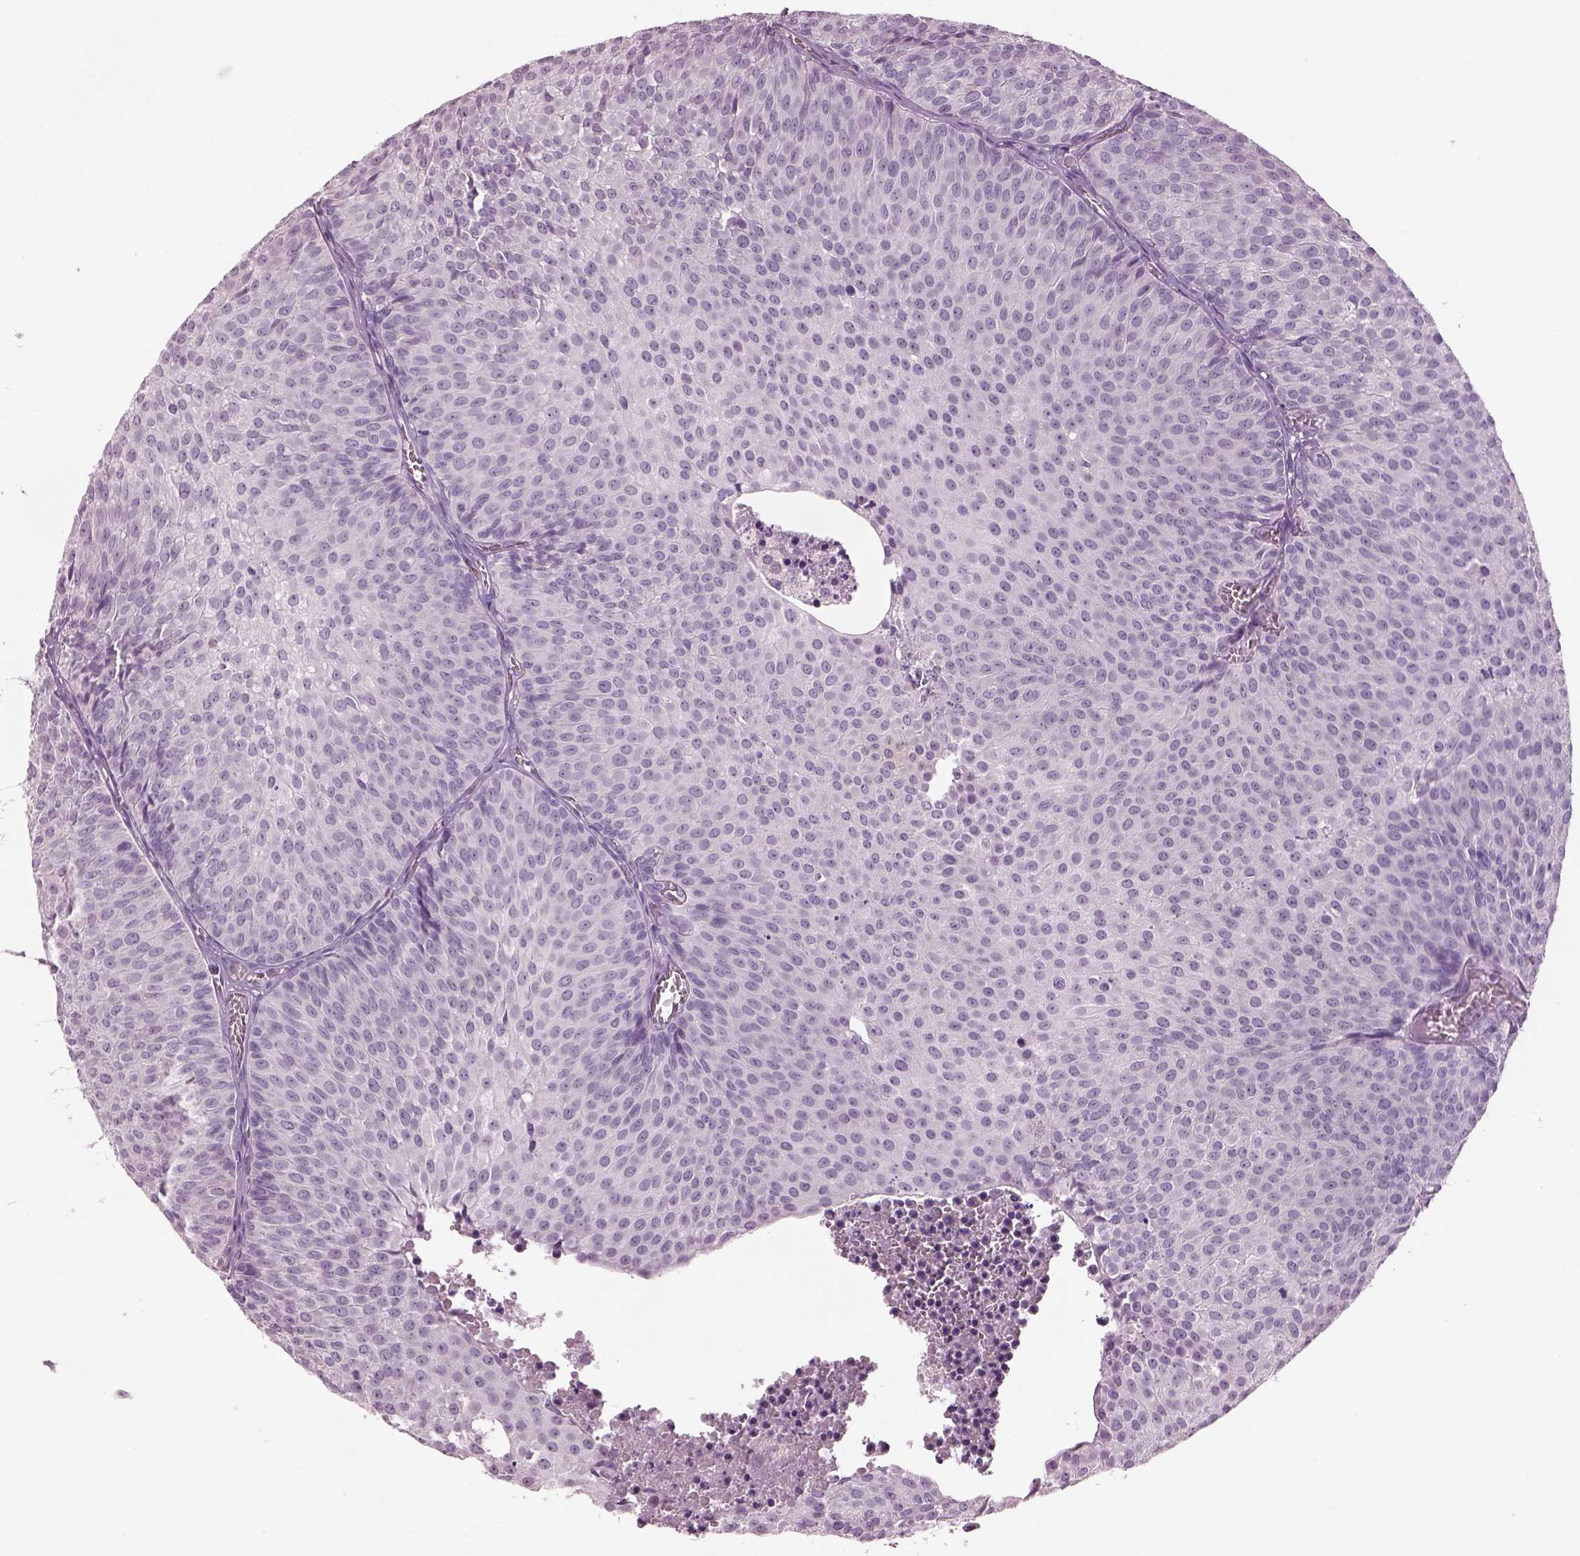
{"staining": {"intensity": "negative", "quantity": "none", "location": "none"}, "tissue": "urothelial cancer", "cell_type": "Tumor cells", "image_type": "cancer", "snomed": [{"axis": "morphology", "description": "Urothelial carcinoma, Low grade"}, {"axis": "topography", "description": "Urinary bladder"}], "caption": "This is a micrograph of immunohistochemistry staining of urothelial cancer, which shows no expression in tumor cells. (DAB (3,3'-diaminobenzidine) immunohistochemistry (IHC) with hematoxylin counter stain).", "gene": "CYLC1", "patient": {"sex": "male", "age": 63}}